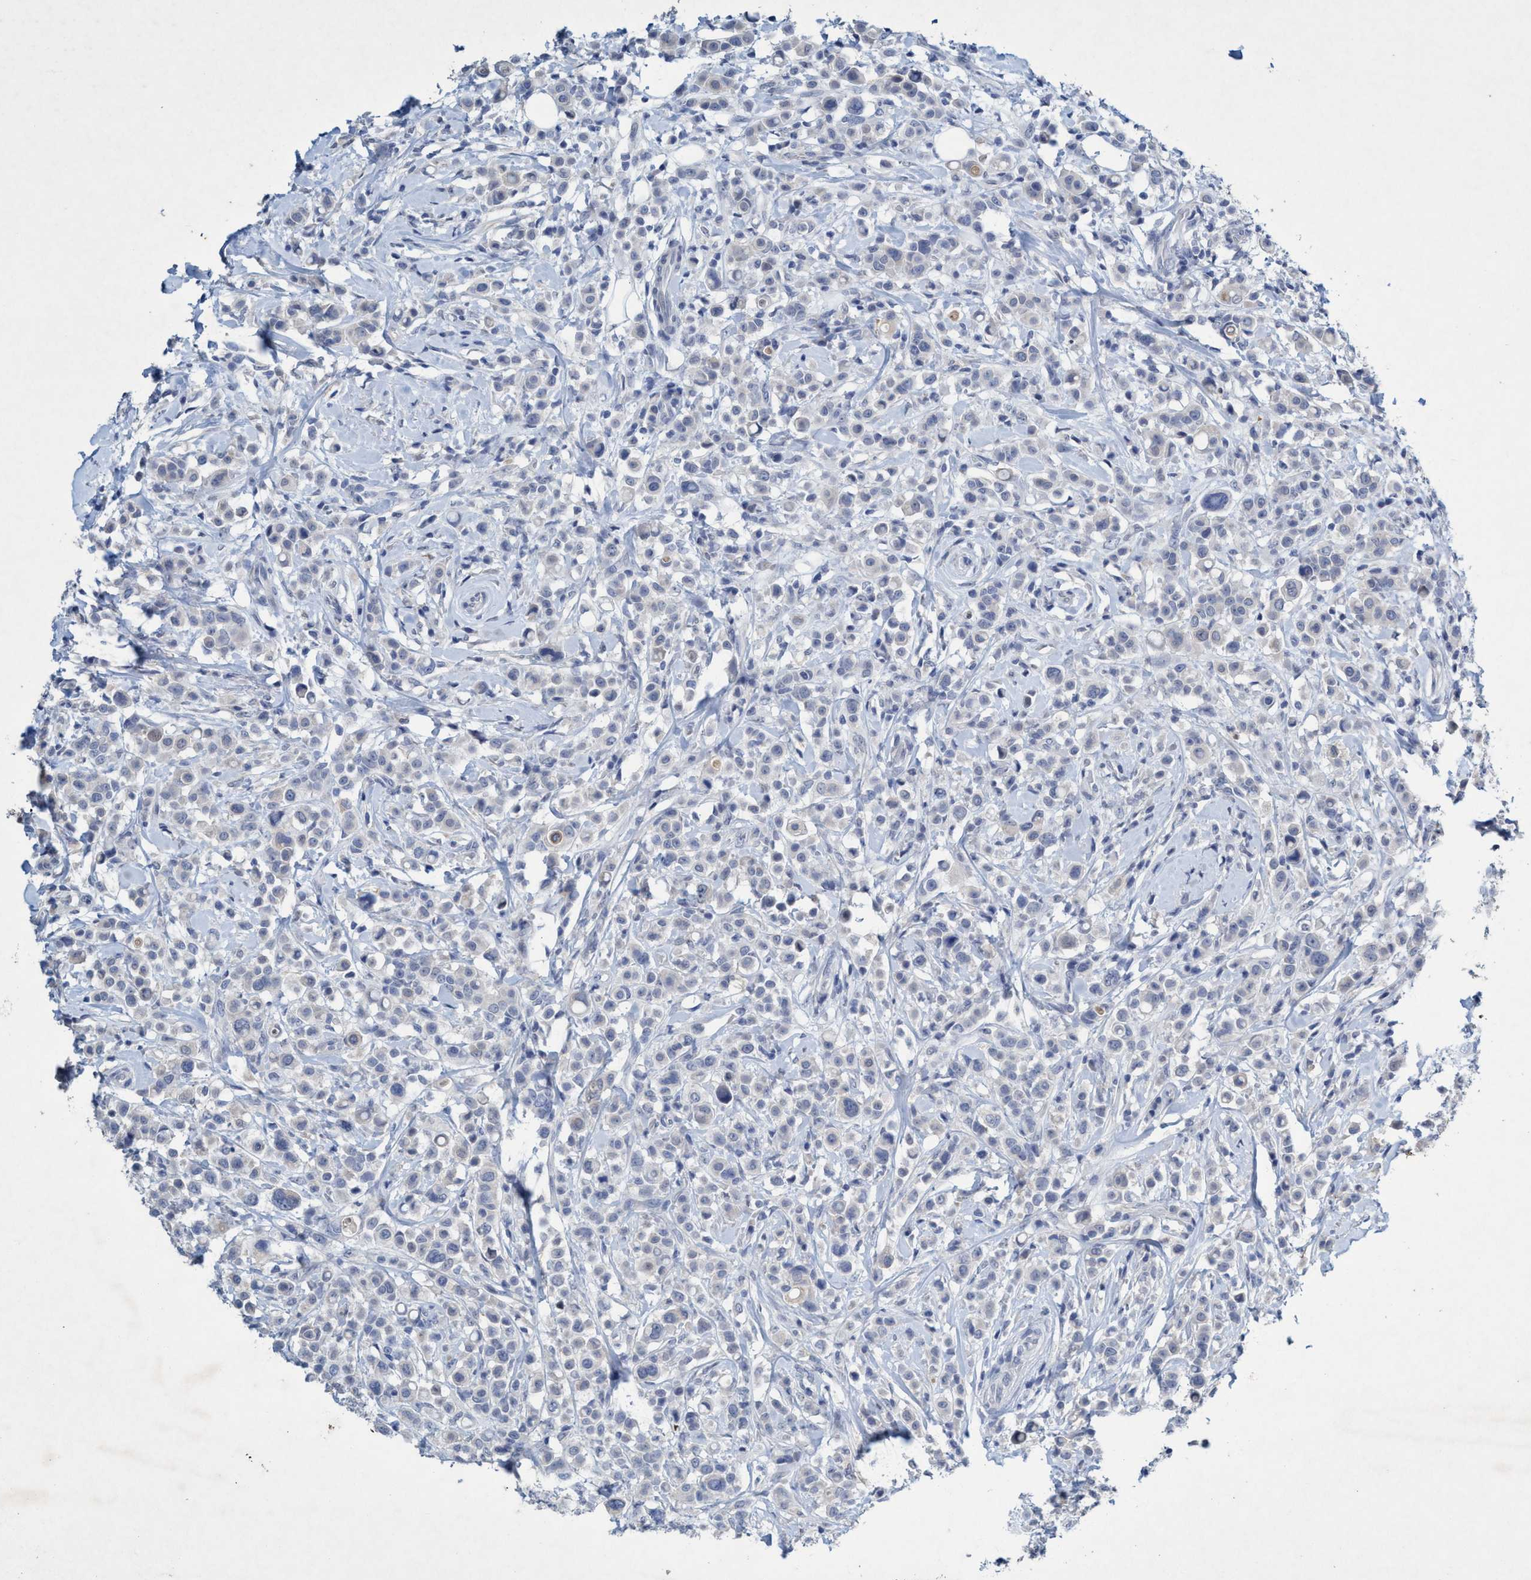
{"staining": {"intensity": "negative", "quantity": "none", "location": "none"}, "tissue": "breast cancer", "cell_type": "Tumor cells", "image_type": "cancer", "snomed": [{"axis": "morphology", "description": "Duct carcinoma"}, {"axis": "topography", "description": "Breast"}], "caption": "Immunohistochemistry of breast cancer demonstrates no positivity in tumor cells.", "gene": "RNF208", "patient": {"sex": "female", "age": 27}}